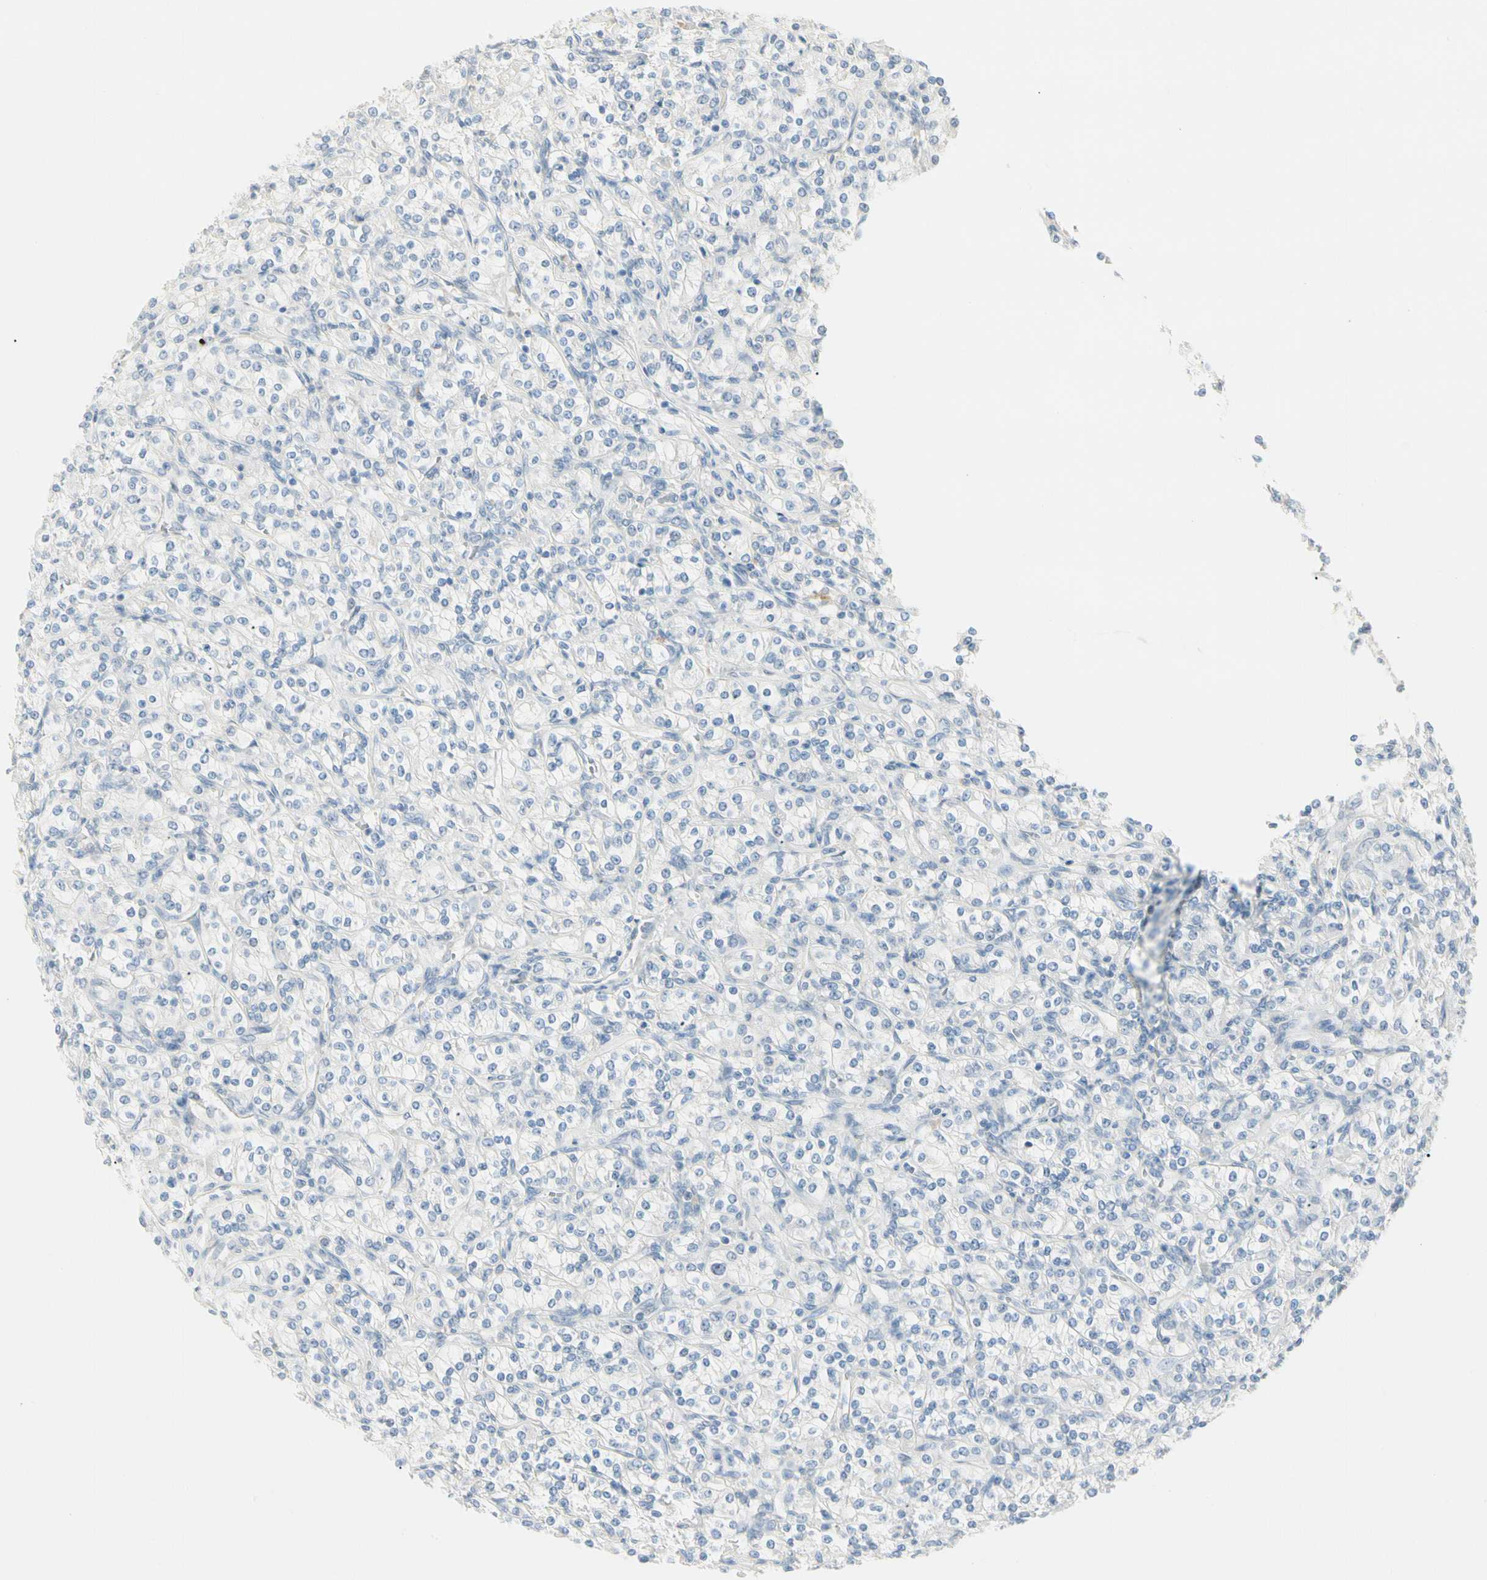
{"staining": {"intensity": "negative", "quantity": "none", "location": "none"}, "tissue": "renal cancer", "cell_type": "Tumor cells", "image_type": "cancer", "snomed": [{"axis": "morphology", "description": "Adenocarcinoma, NOS"}, {"axis": "topography", "description": "Kidney"}], "caption": "Human adenocarcinoma (renal) stained for a protein using IHC exhibits no expression in tumor cells.", "gene": "ALDH18A1", "patient": {"sex": "male", "age": 77}}